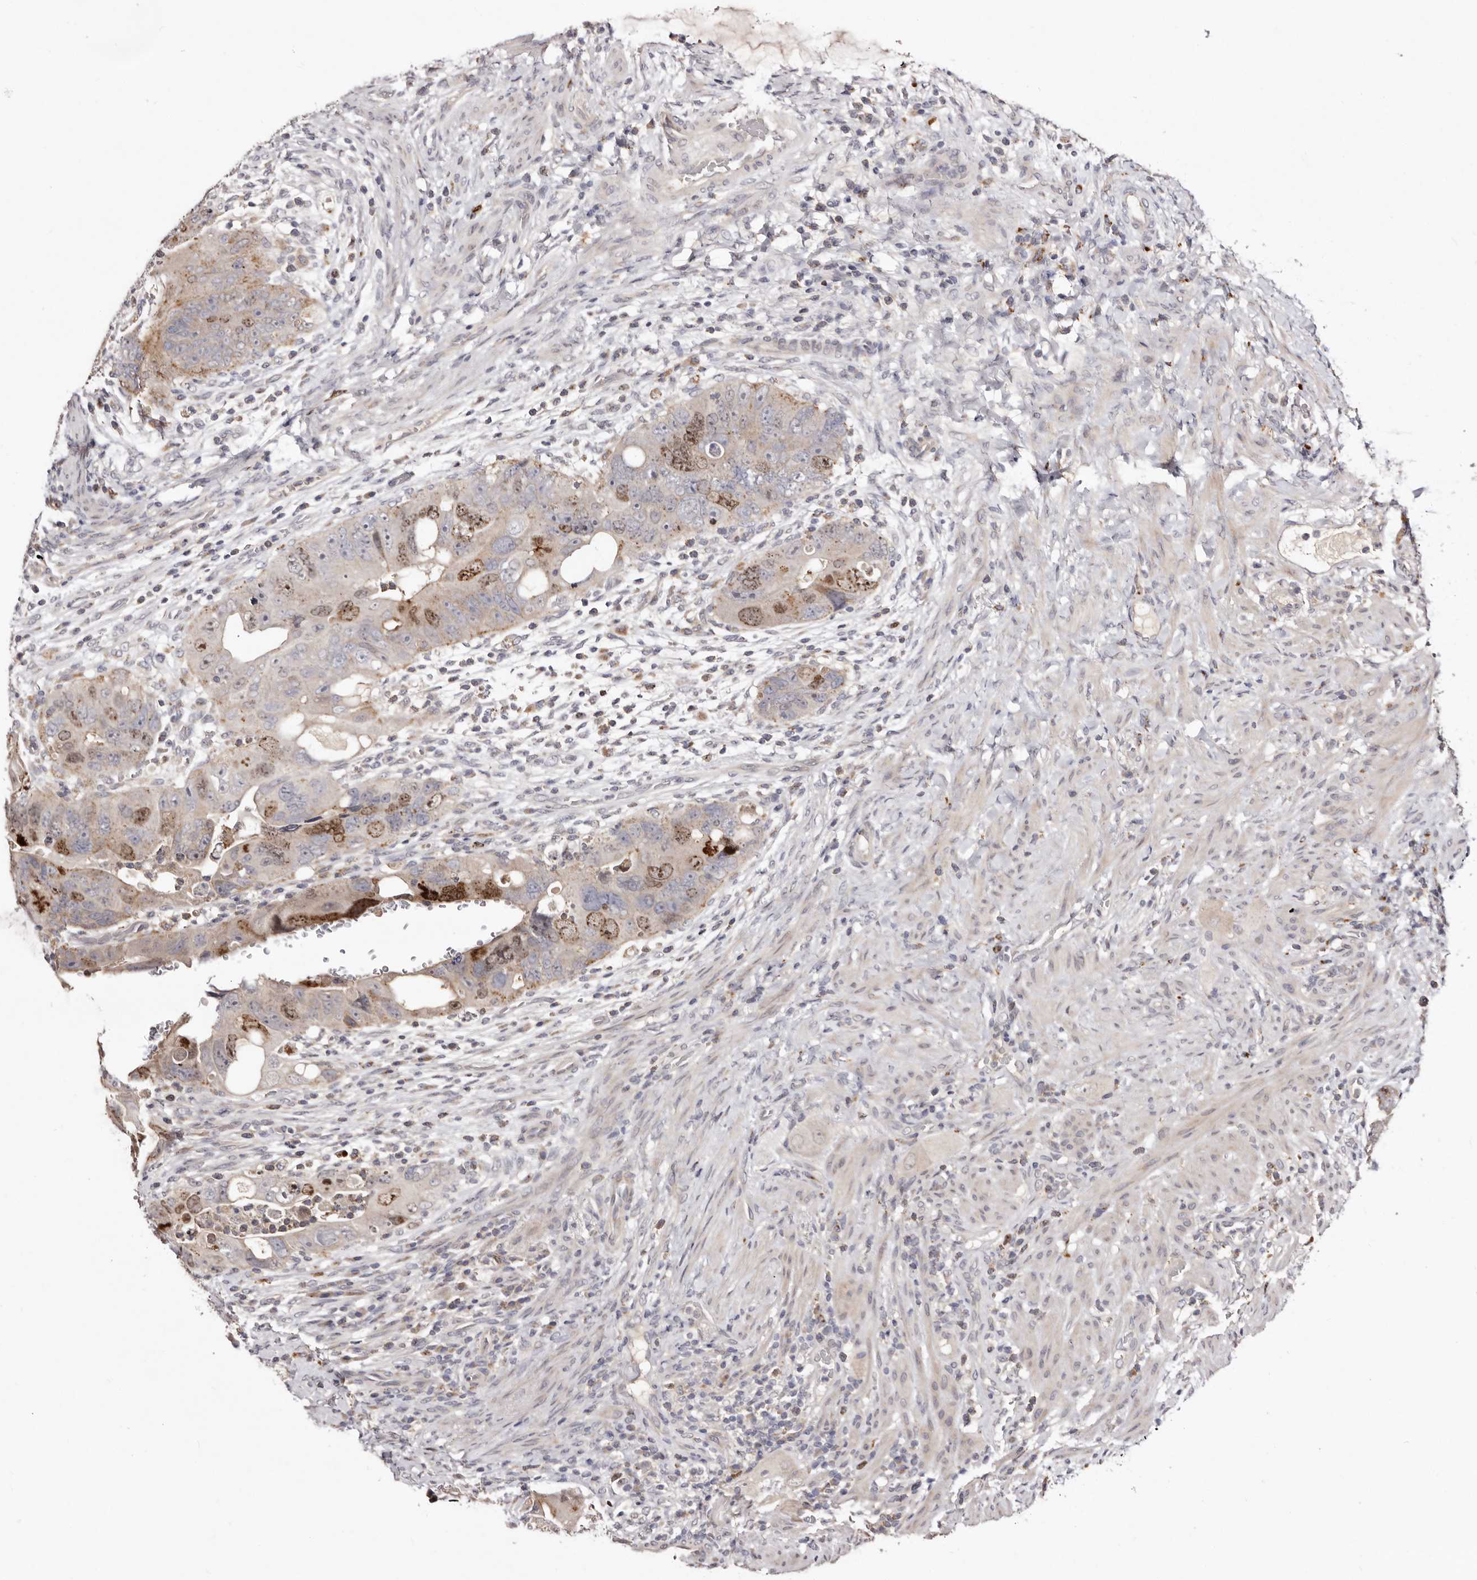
{"staining": {"intensity": "moderate", "quantity": "<25%", "location": "nuclear"}, "tissue": "colorectal cancer", "cell_type": "Tumor cells", "image_type": "cancer", "snomed": [{"axis": "morphology", "description": "Adenocarcinoma, NOS"}, {"axis": "topography", "description": "Rectum"}], "caption": "There is low levels of moderate nuclear staining in tumor cells of colorectal cancer, as demonstrated by immunohistochemical staining (brown color).", "gene": "CDCA8", "patient": {"sex": "male", "age": 59}}